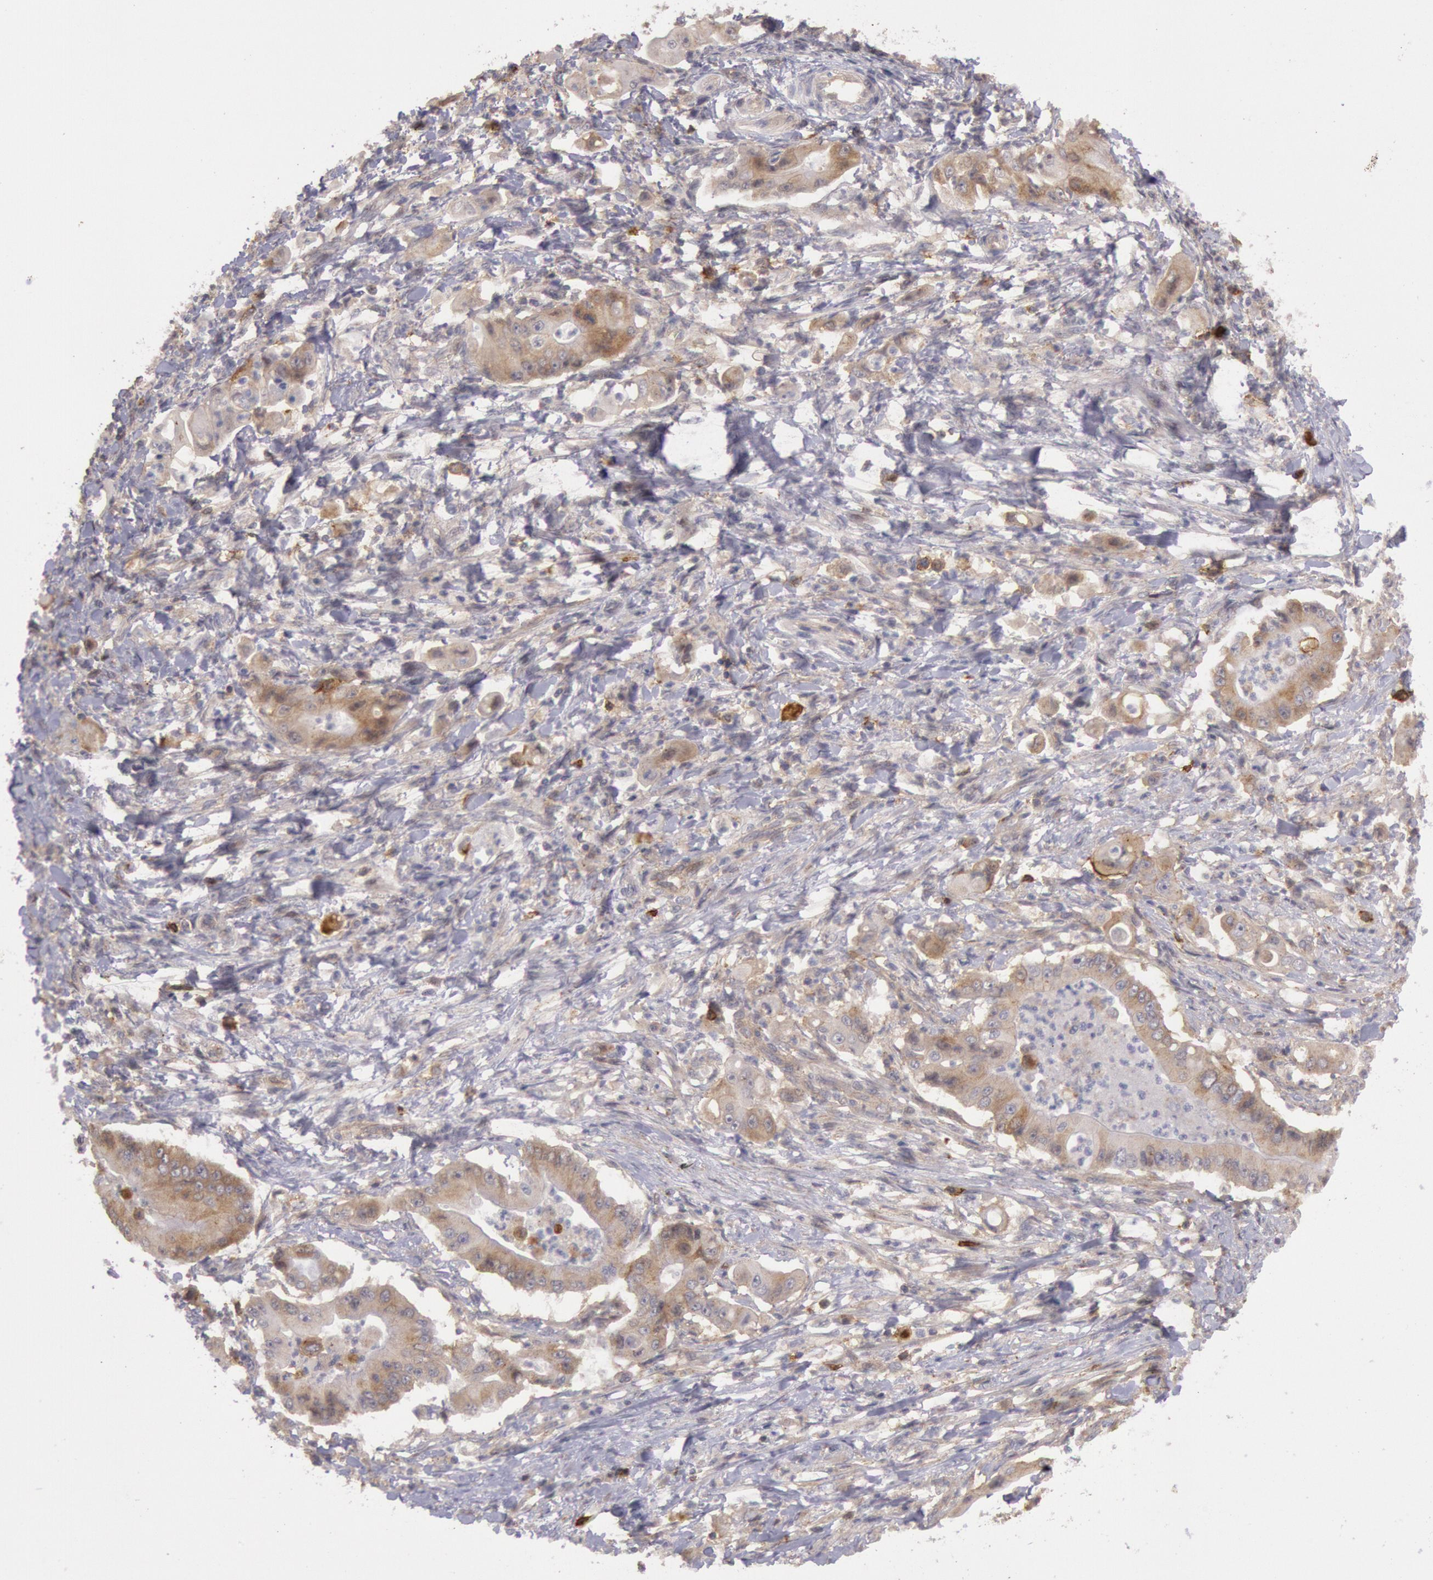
{"staining": {"intensity": "weak", "quantity": ">75%", "location": "cytoplasmic/membranous"}, "tissue": "pancreatic cancer", "cell_type": "Tumor cells", "image_type": "cancer", "snomed": [{"axis": "morphology", "description": "Adenocarcinoma, NOS"}, {"axis": "topography", "description": "Pancreas"}], "caption": "IHC staining of pancreatic adenocarcinoma, which demonstrates low levels of weak cytoplasmic/membranous staining in approximately >75% of tumor cells indicating weak cytoplasmic/membranous protein expression. The staining was performed using DAB (brown) for protein detection and nuclei were counterstained in hematoxylin (blue).", "gene": "TRIB2", "patient": {"sex": "male", "age": 62}}